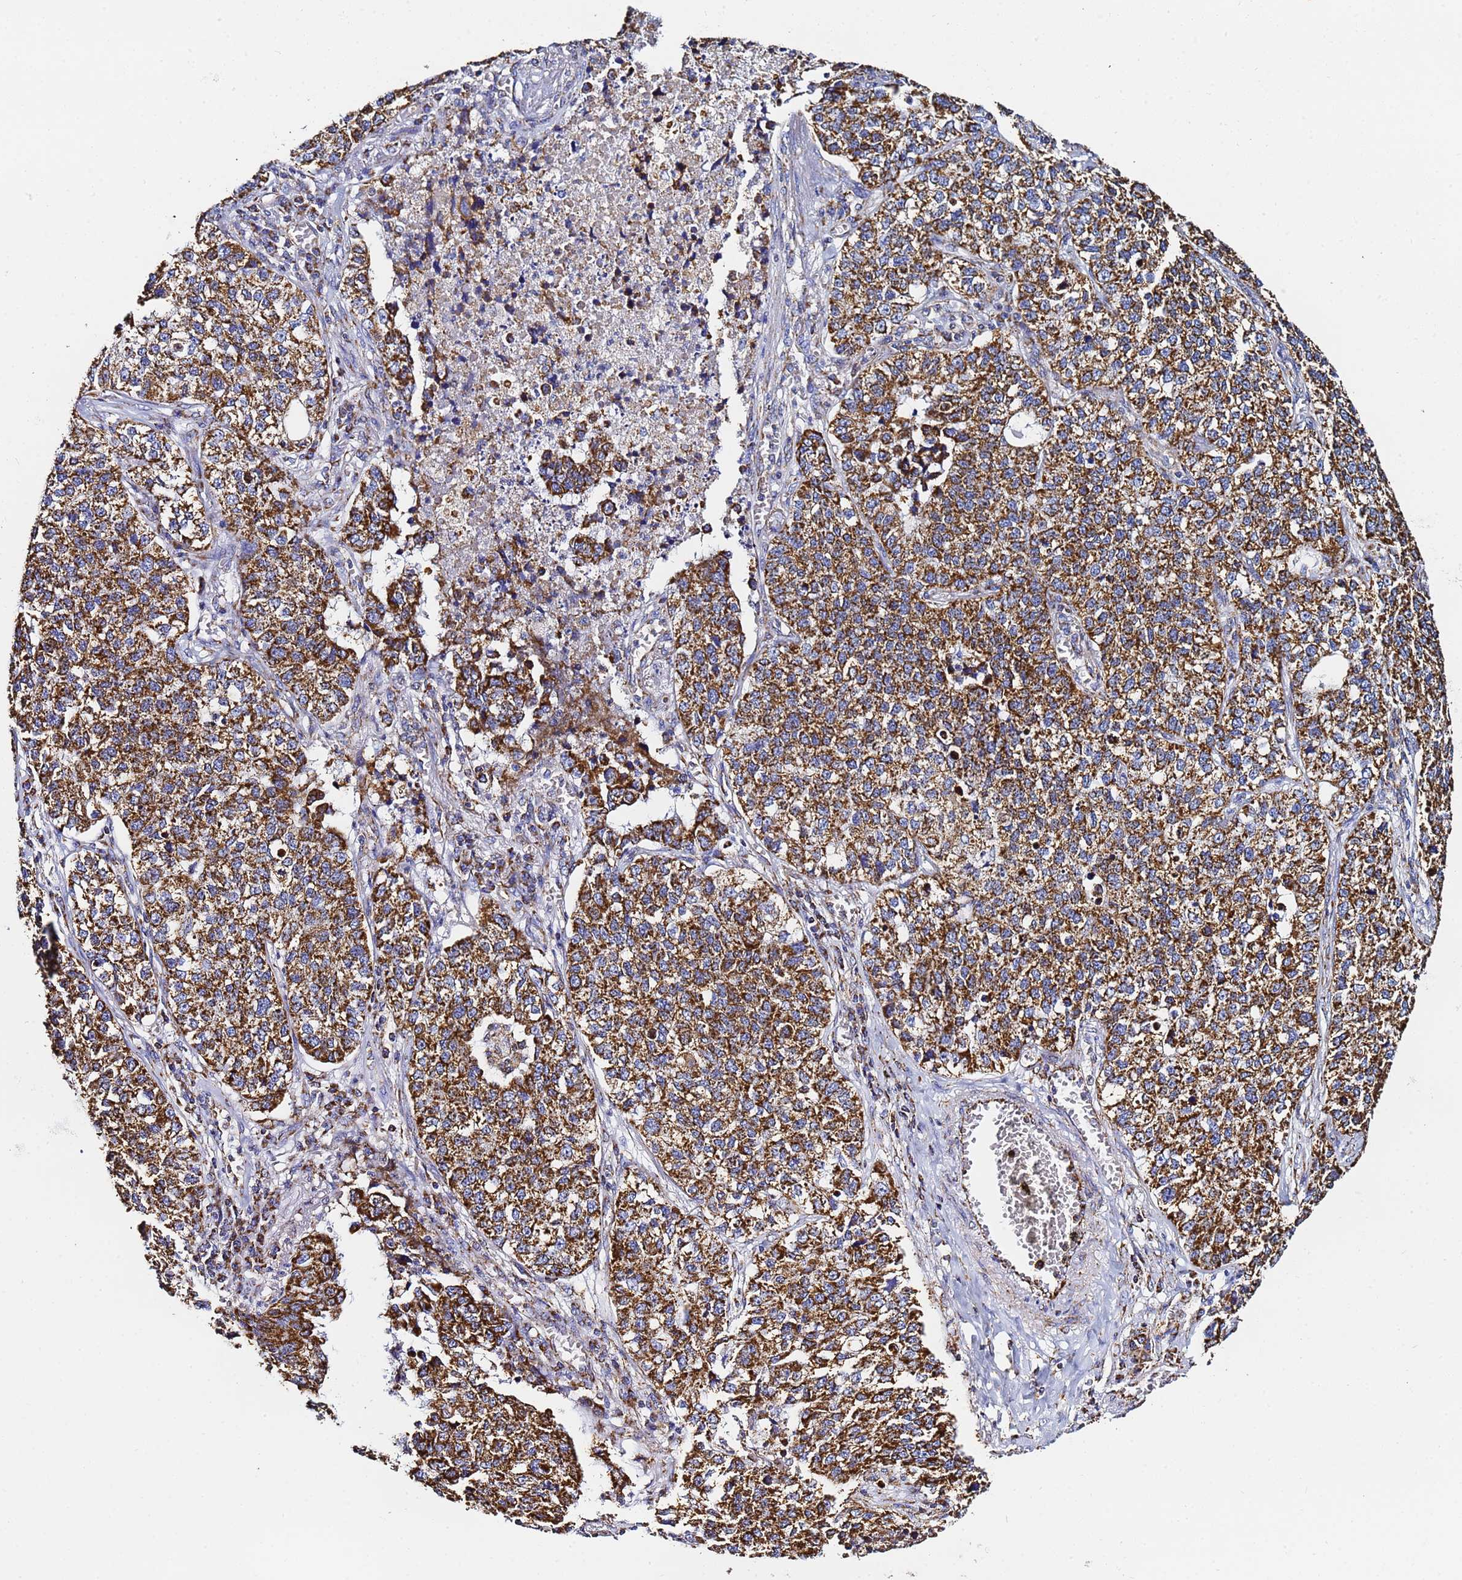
{"staining": {"intensity": "strong", "quantity": ">75%", "location": "cytoplasmic/membranous"}, "tissue": "lung cancer", "cell_type": "Tumor cells", "image_type": "cancer", "snomed": [{"axis": "morphology", "description": "Adenocarcinoma, NOS"}, {"axis": "topography", "description": "Lung"}], "caption": "Brown immunohistochemical staining in adenocarcinoma (lung) reveals strong cytoplasmic/membranous staining in approximately >75% of tumor cells. The staining is performed using DAB brown chromogen to label protein expression. The nuclei are counter-stained blue using hematoxylin.", "gene": "PHB2", "patient": {"sex": "male", "age": 49}}